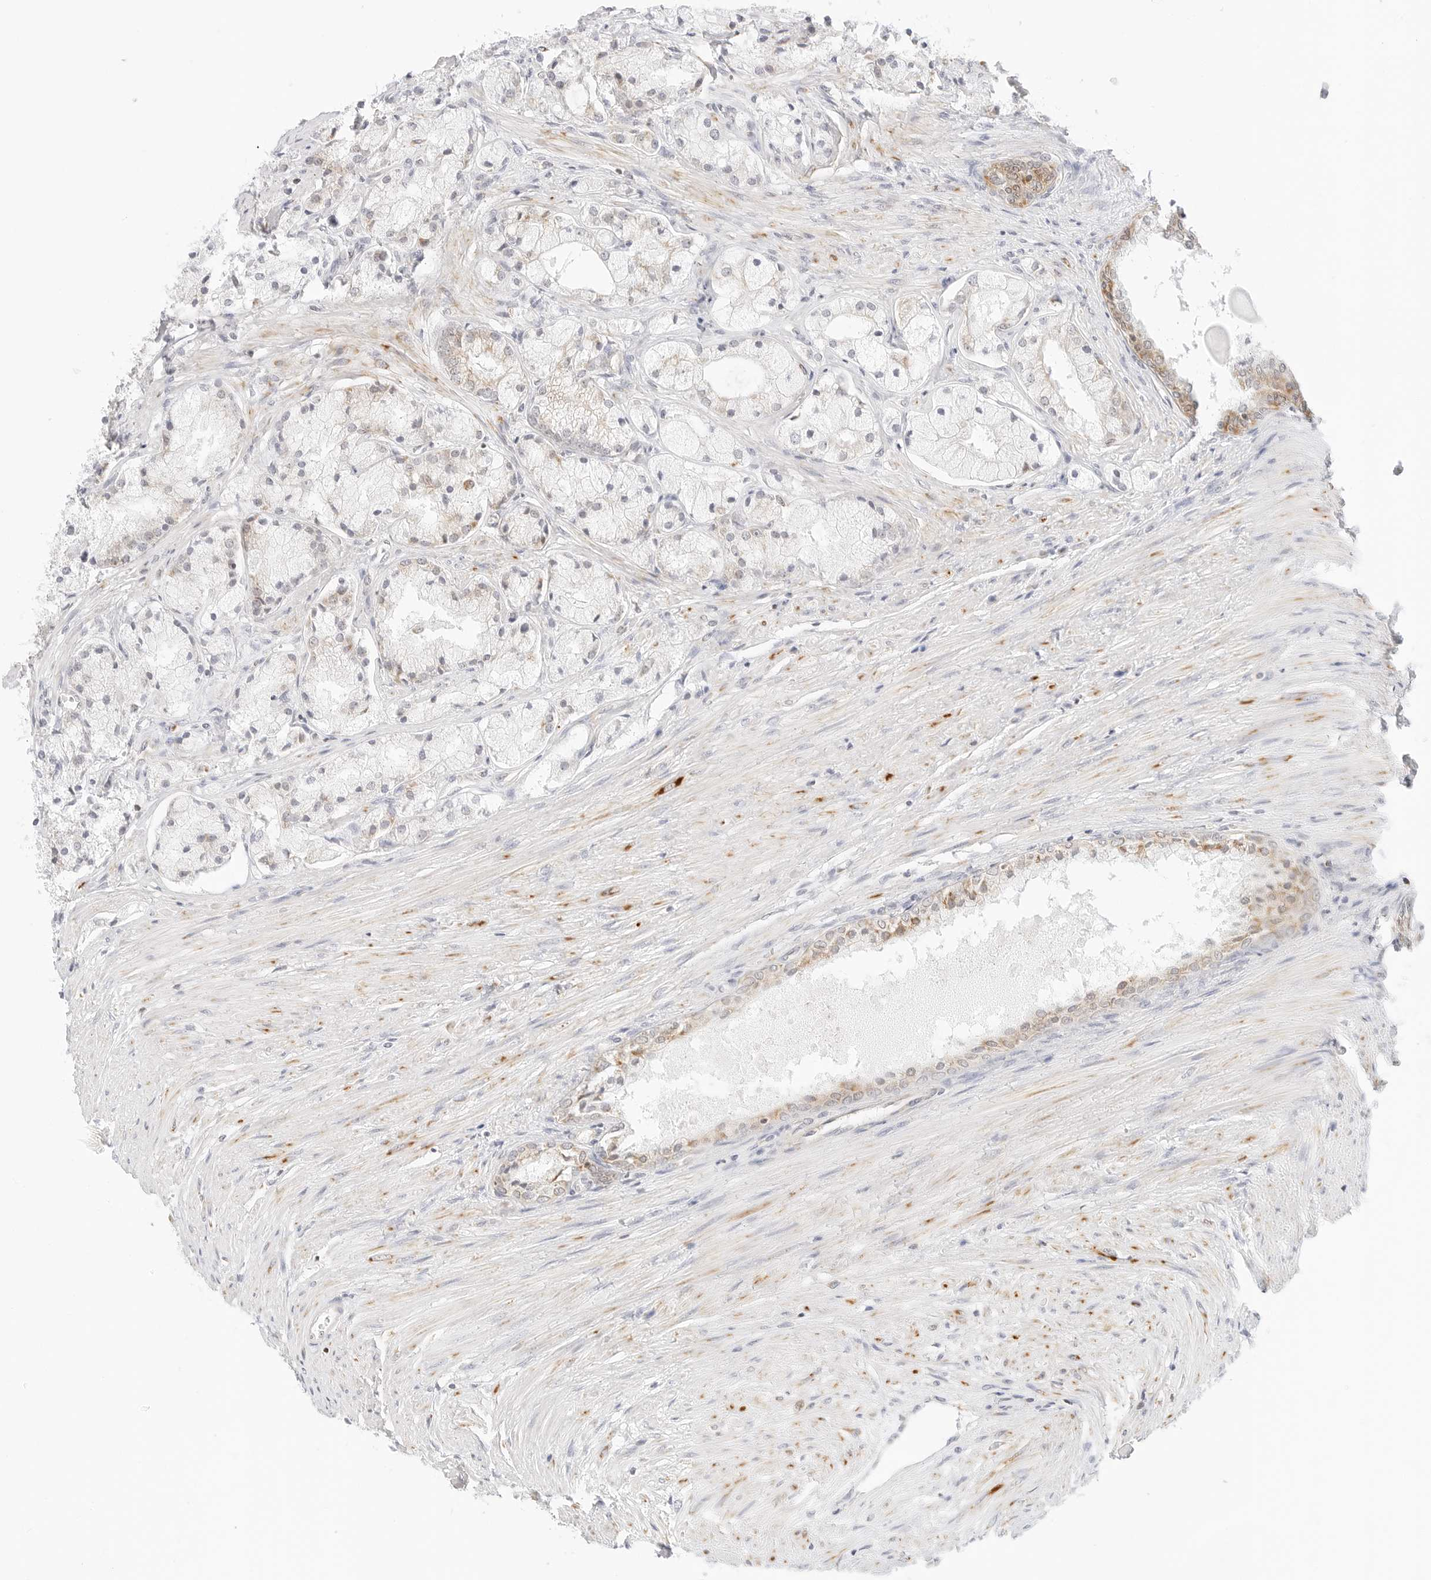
{"staining": {"intensity": "moderate", "quantity": "25%-75%", "location": "cytoplasmic/membranous"}, "tissue": "prostate cancer", "cell_type": "Tumor cells", "image_type": "cancer", "snomed": [{"axis": "morphology", "description": "Adenocarcinoma, High grade"}, {"axis": "topography", "description": "Prostate"}], "caption": "Protein analysis of prostate adenocarcinoma (high-grade) tissue displays moderate cytoplasmic/membranous staining in approximately 25%-75% of tumor cells.", "gene": "FH", "patient": {"sex": "male", "age": 50}}